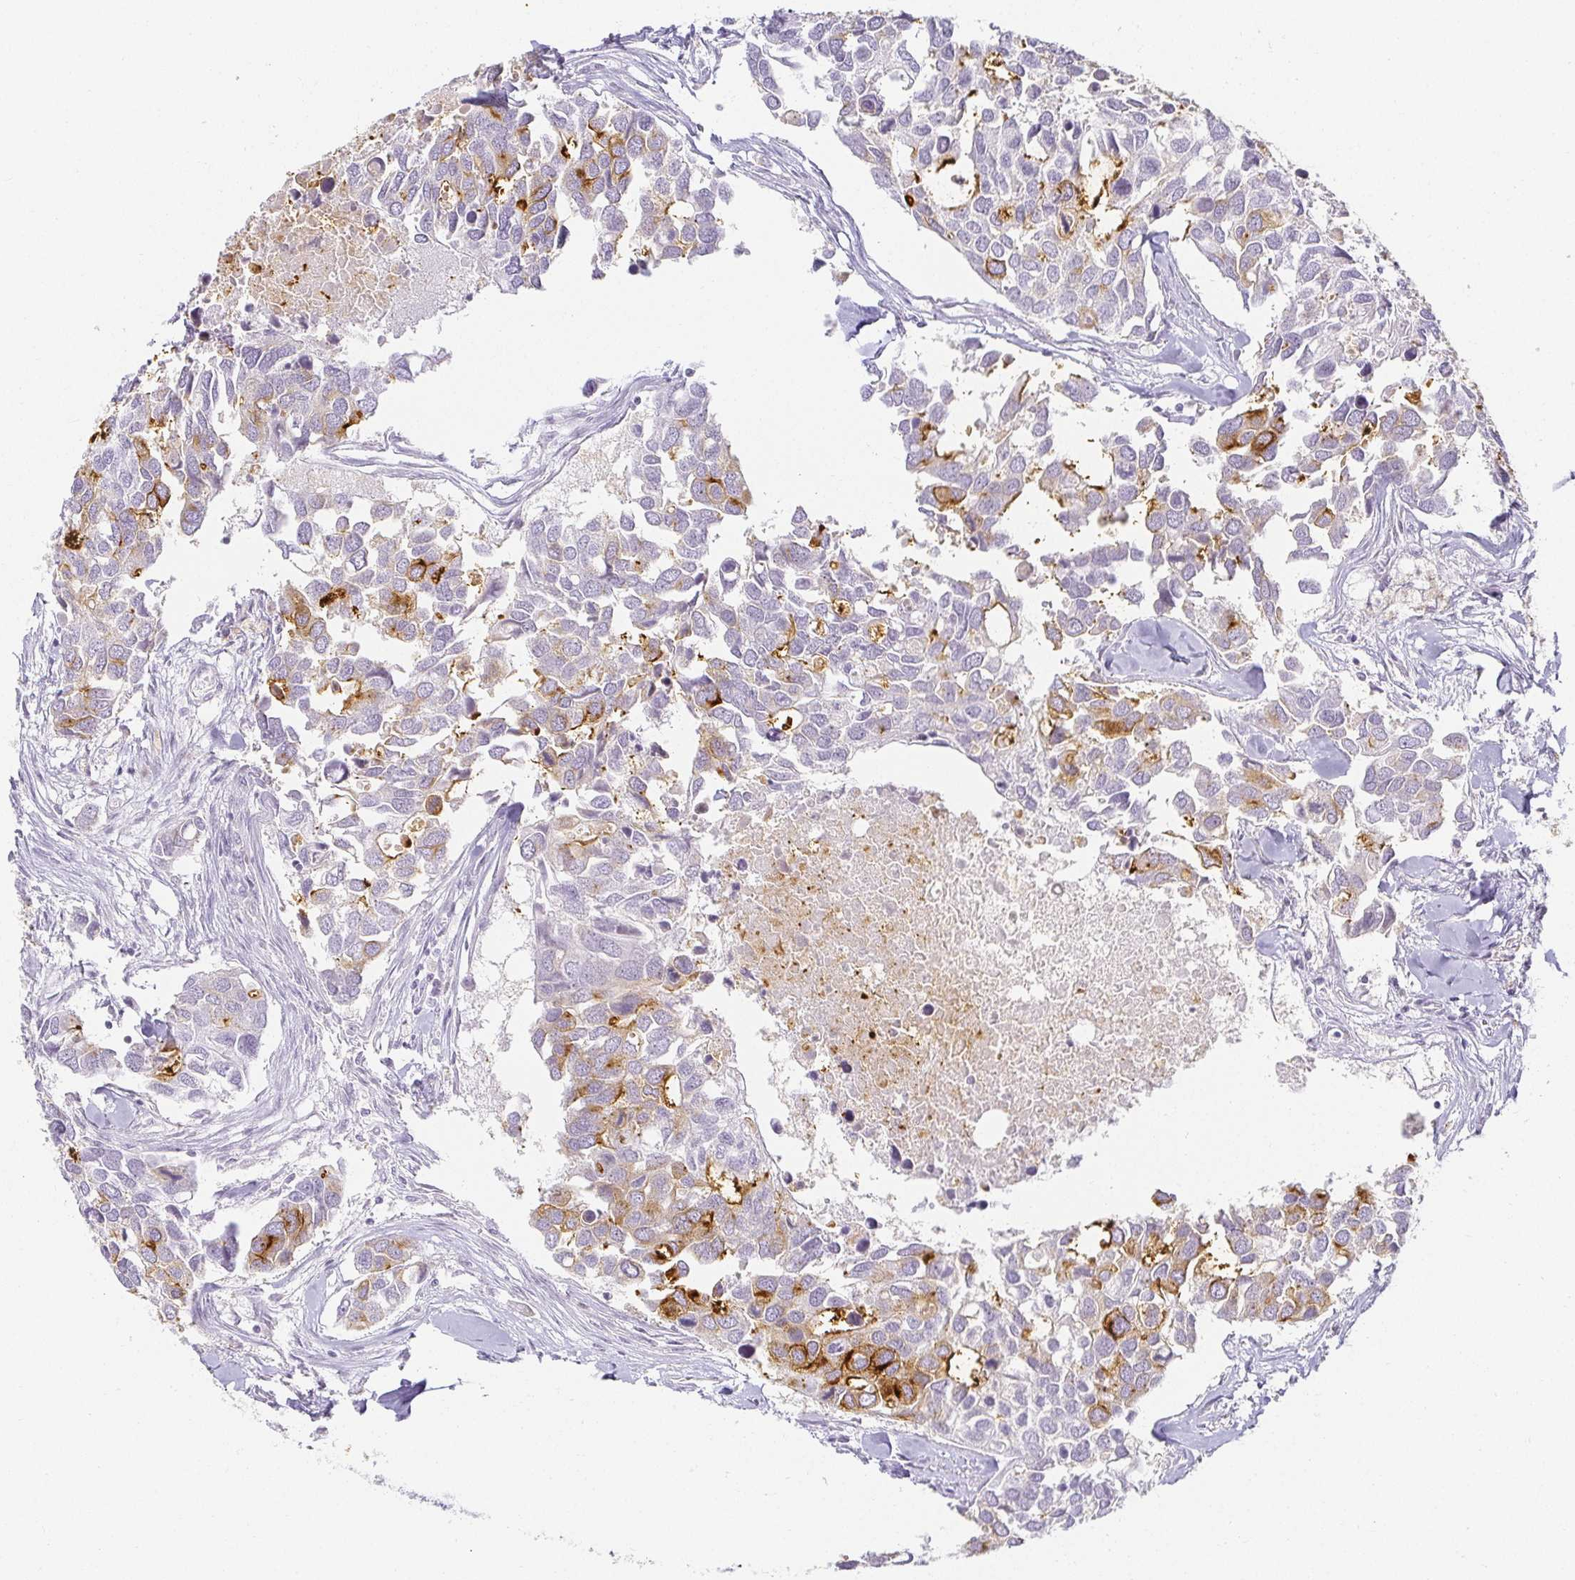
{"staining": {"intensity": "moderate", "quantity": "<25%", "location": "cytoplasmic/membranous"}, "tissue": "breast cancer", "cell_type": "Tumor cells", "image_type": "cancer", "snomed": [{"axis": "morphology", "description": "Duct carcinoma"}, {"axis": "topography", "description": "Breast"}], "caption": "This histopathology image exhibits IHC staining of breast cancer (infiltrating ductal carcinoma), with low moderate cytoplasmic/membranous staining in about <25% of tumor cells.", "gene": "ACAN", "patient": {"sex": "female", "age": 83}}